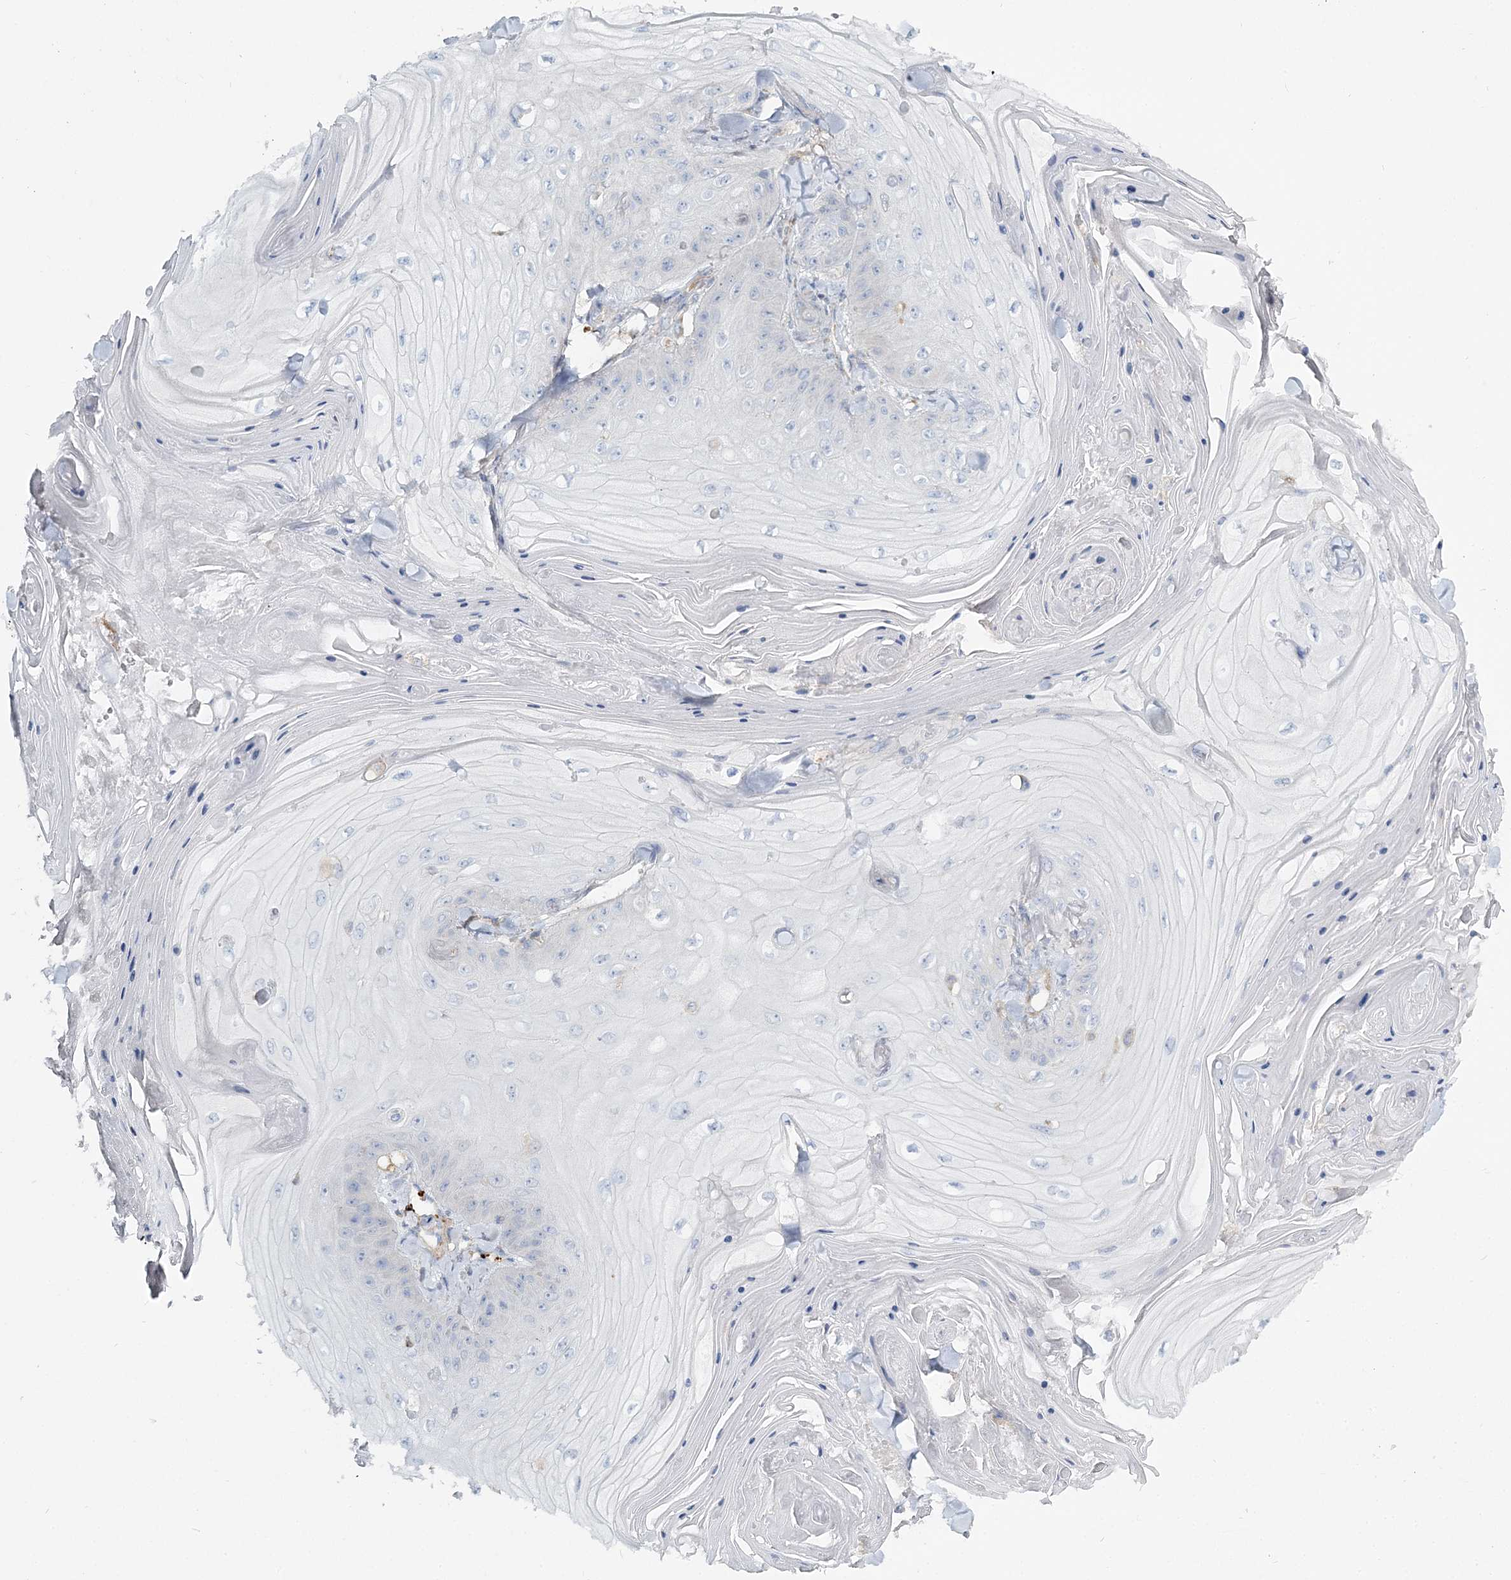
{"staining": {"intensity": "negative", "quantity": "none", "location": "none"}, "tissue": "skin cancer", "cell_type": "Tumor cells", "image_type": "cancer", "snomed": [{"axis": "morphology", "description": "Squamous cell carcinoma, NOS"}, {"axis": "topography", "description": "Skin"}], "caption": "There is no significant expression in tumor cells of skin cancer. (IHC, brightfield microscopy, high magnification).", "gene": "CUEDC2", "patient": {"sex": "male", "age": 74}}